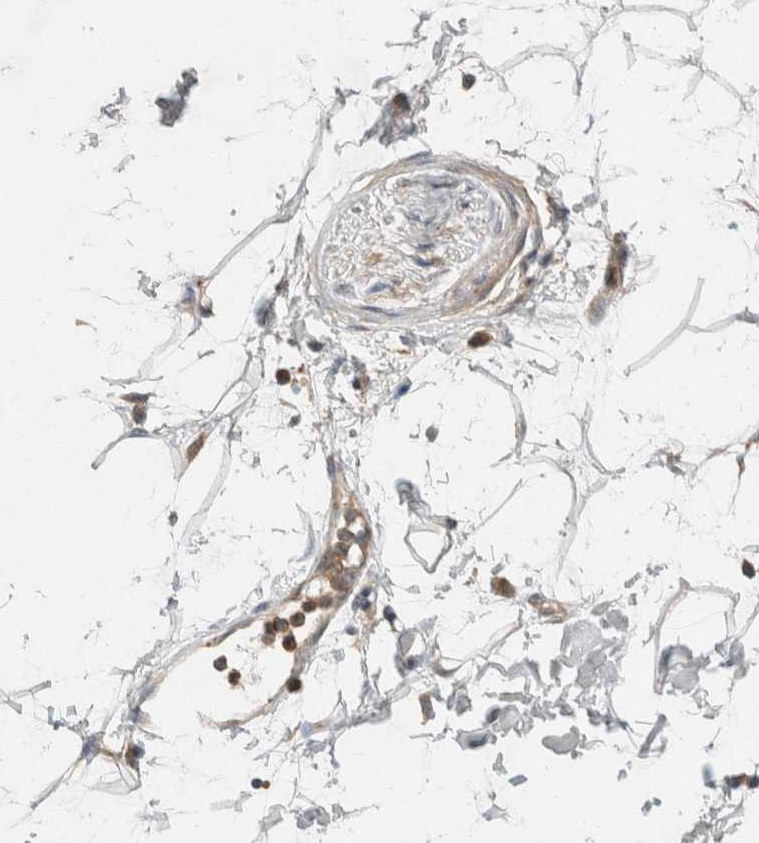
{"staining": {"intensity": "weak", "quantity": "<25%", "location": "cytoplasmic/membranous"}, "tissue": "adipose tissue", "cell_type": "Adipocytes", "image_type": "normal", "snomed": [{"axis": "morphology", "description": "Normal tissue, NOS"}, {"axis": "topography", "description": "Soft tissue"}], "caption": "Benign adipose tissue was stained to show a protein in brown. There is no significant staining in adipocytes.", "gene": "PXK", "patient": {"sex": "male", "age": 72}}